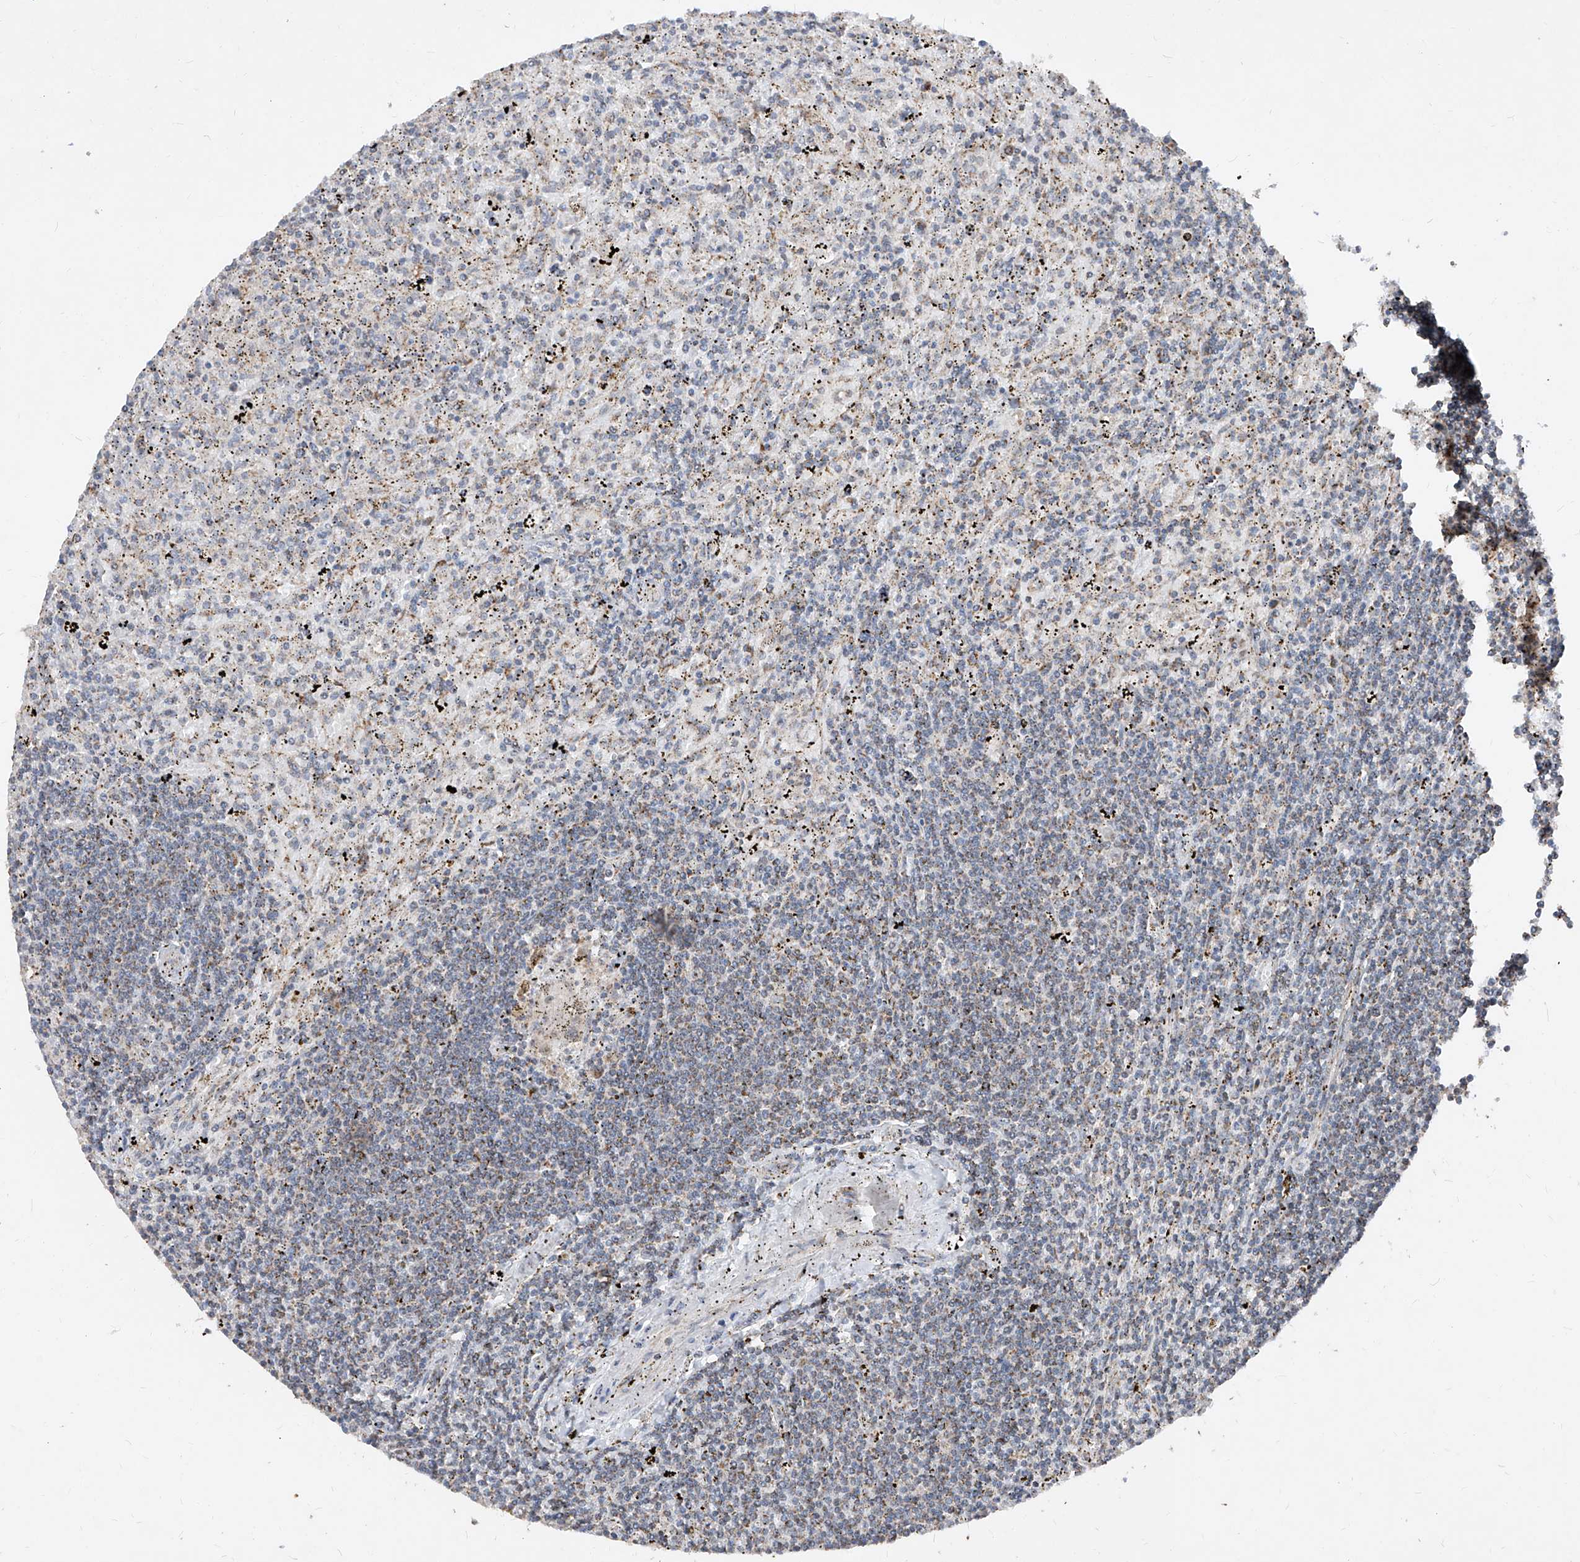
{"staining": {"intensity": "negative", "quantity": "none", "location": "none"}, "tissue": "lymphoma", "cell_type": "Tumor cells", "image_type": "cancer", "snomed": [{"axis": "morphology", "description": "Malignant lymphoma, non-Hodgkin's type, Low grade"}, {"axis": "topography", "description": "Spleen"}], "caption": "Histopathology image shows no protein staining in tumor cells of low-grade malignant lymphoma, non-Hodgkin's type tissue.", "gene": "NDUFB3", "patient": {"sex": "male", "age": 76}}